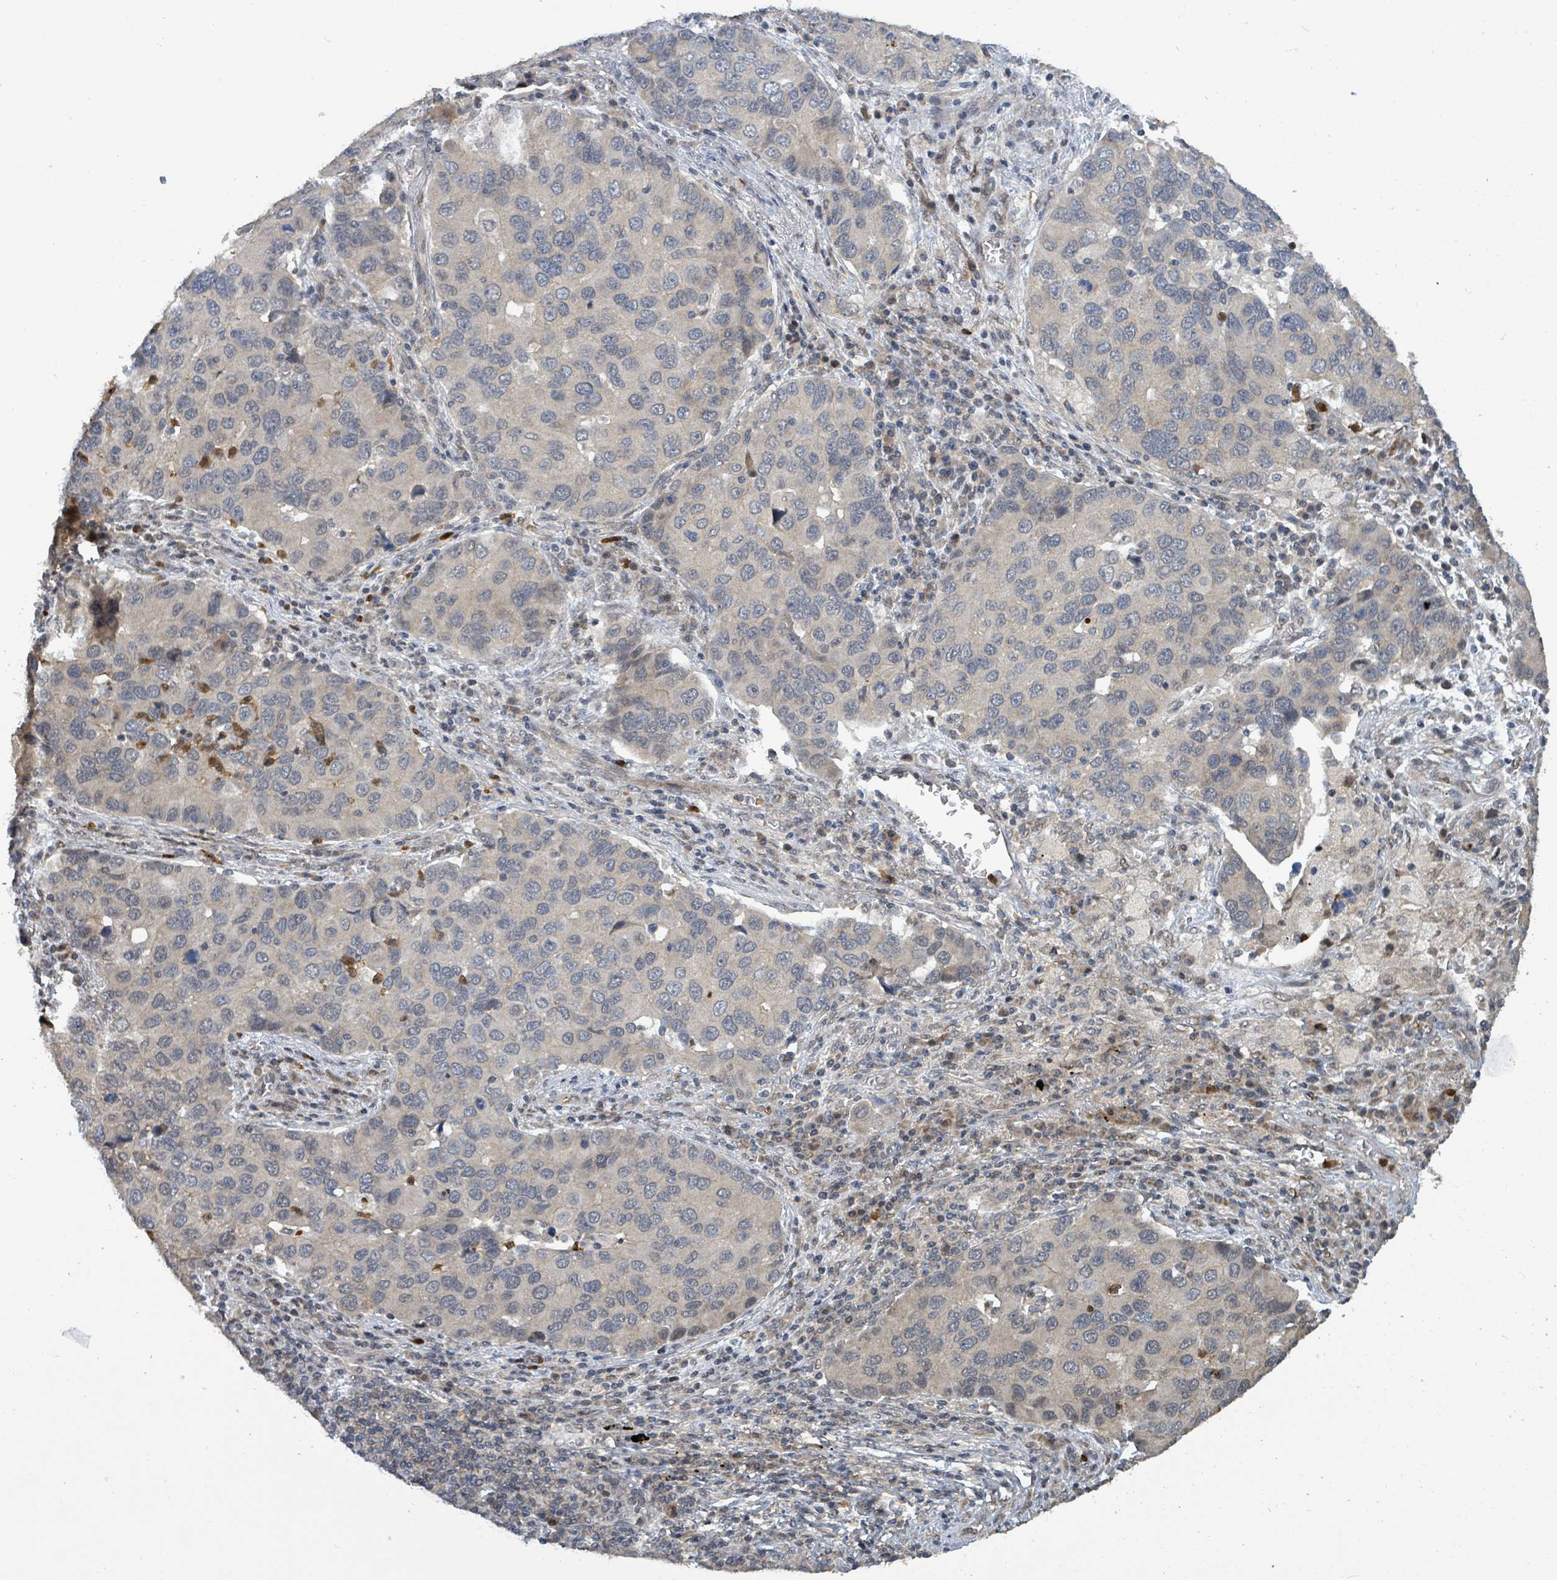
{"staining": {"intensity": "negative", "quantity": "none", "location": "none"}, "tissue": "lung cancer", "cell_type": "Tumor cells", "image_type": "cancer", "snomed": [{"axis": "morphology", "description": "Aneuploidy"}, {"axis": "morphology", "description": "Adenocarcinoma, NOS"}, {"axis": "topography", "description": "Lymph node"}, {"axis": "topography", "description": "Lung"}], "caption": "Immunohistochemical staining of lung cancer demonstrates no significant positivity in tumor cells.", "gene": "COQ6", "patient": {"sex": "female", "age": 74}}